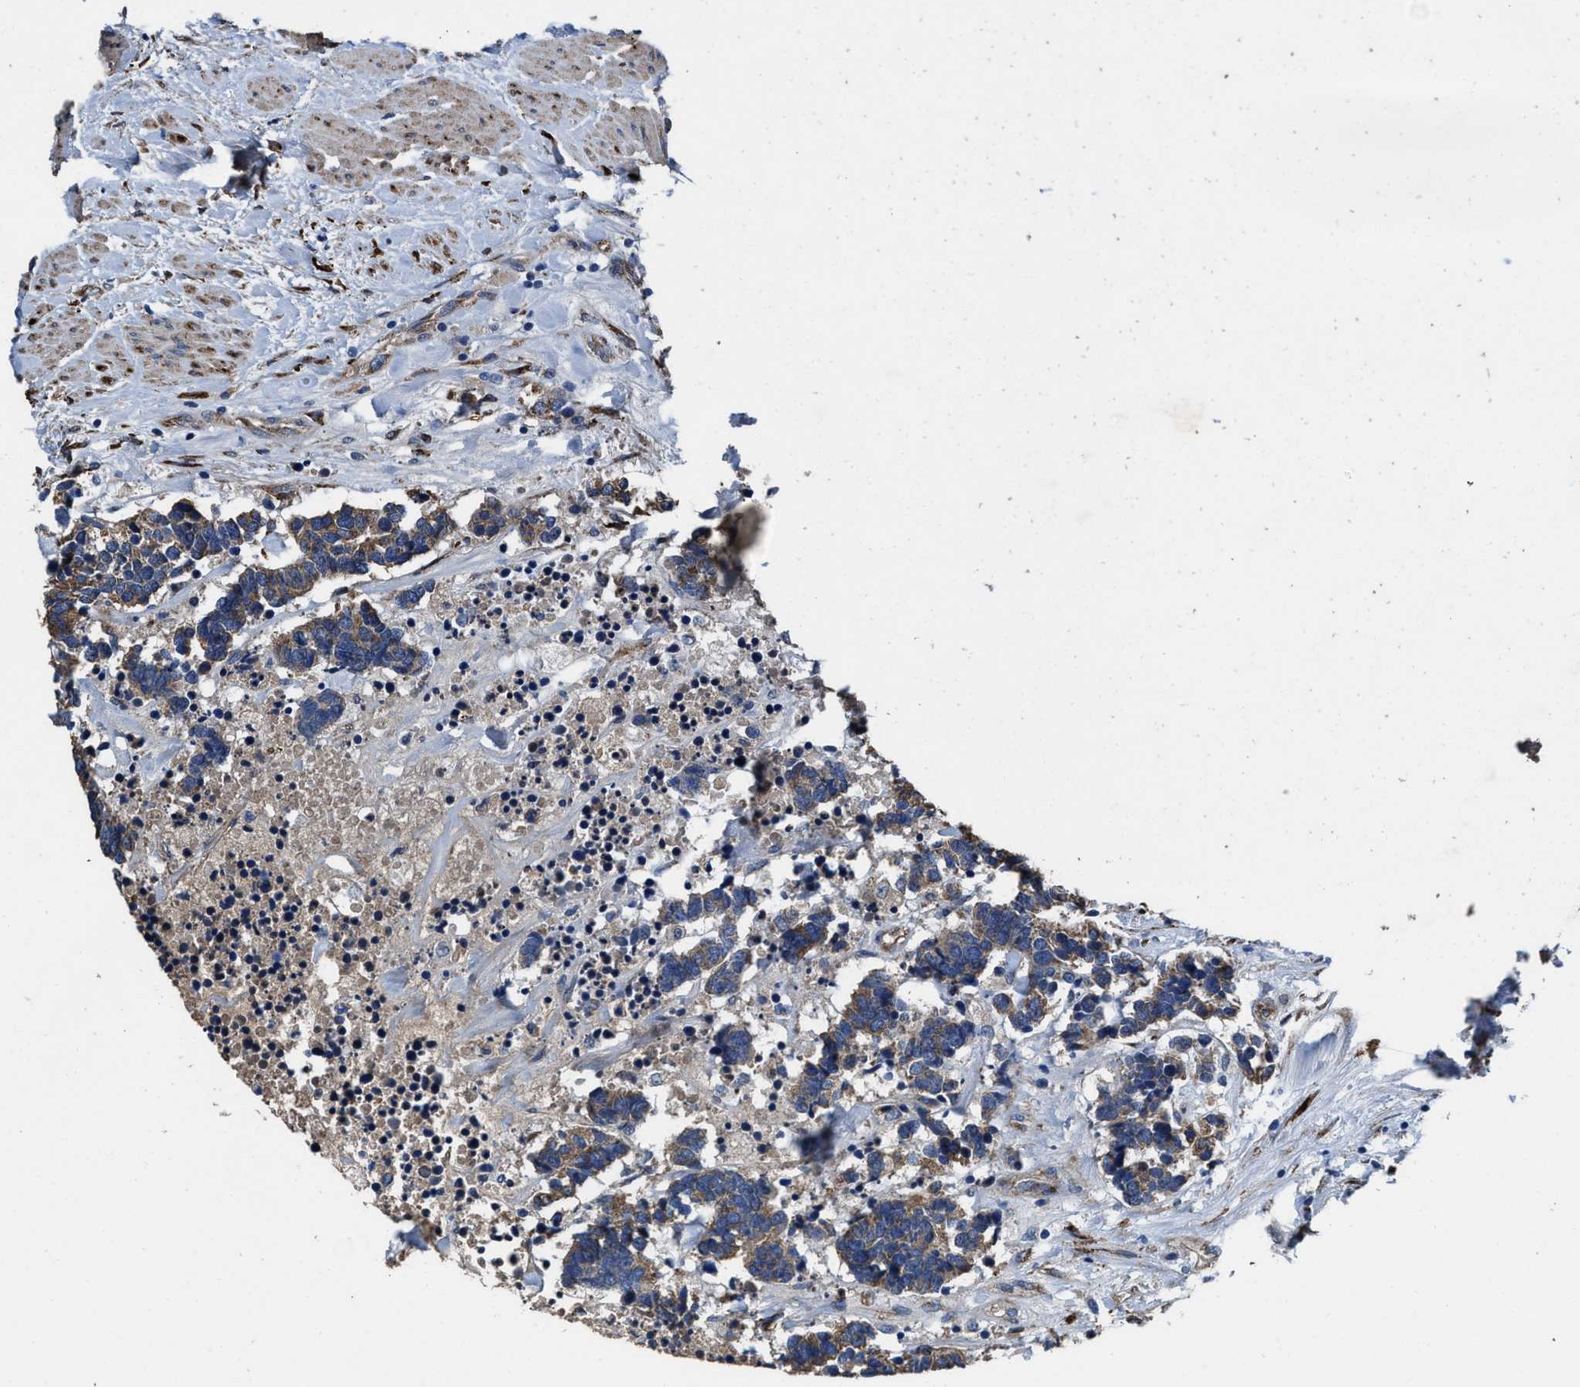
{"staining": {"intensity": "moderate", "quantity": ">75%", "location": "cytoplasmic/membranous"}, "tissue": "carcinoid", "cell_type": "Tumor cells", "image_type": "cancer", "snomed": [{"axis": "morphology", "description": "Carcinoma, NOS"}, {"axis": "morphology", "description": "Carcinoid, malignant, NOS"}, {"axis": "topography", "description": "Urinary bladder"}], "caption": "Malignant carcinoid stained for a protein (brown) reveals moderate cytoplasmic/membranous positive expression in approximately >75% of tumor cells.", "gene": "IDNK", "patient": {"sex": "male", "age": 57}}